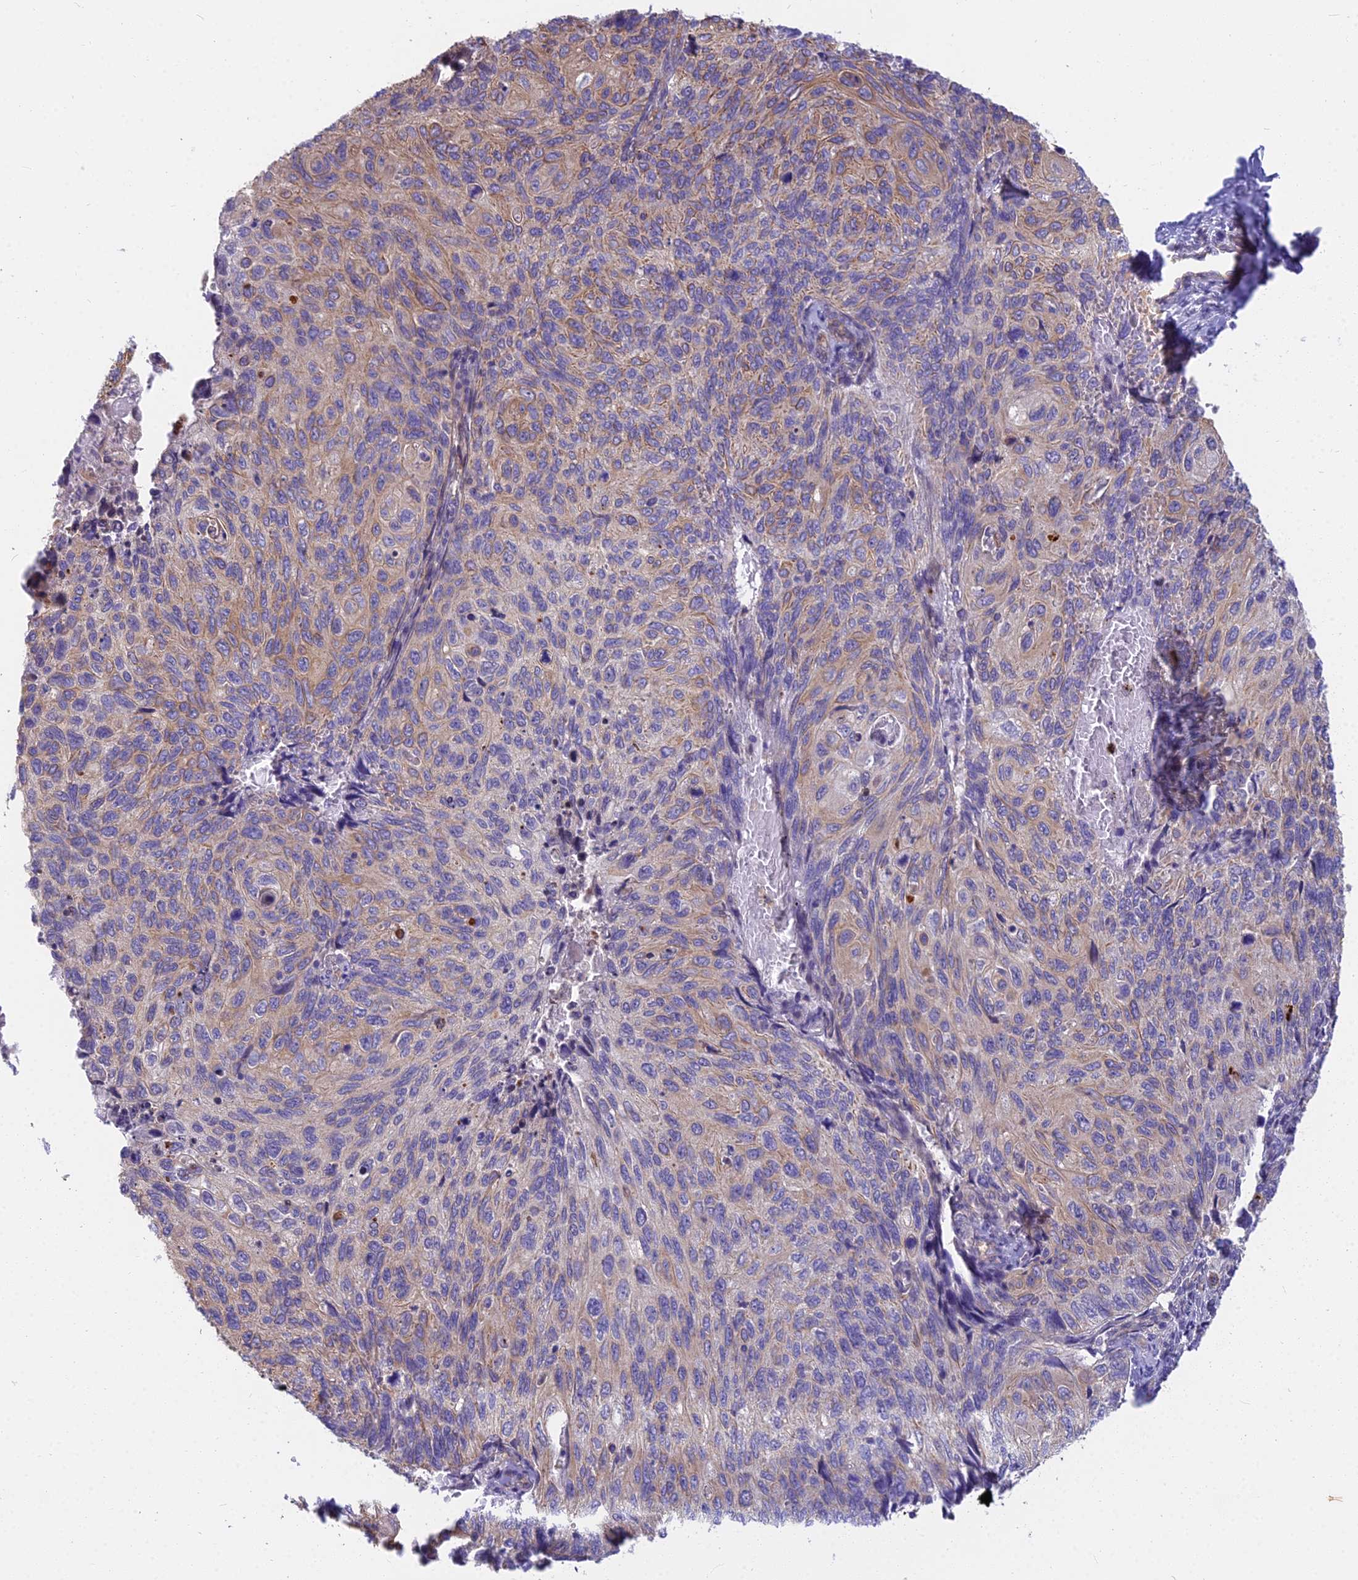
{"staining": {"intensity": "moderate", "quantity": "25%-75%", "location": "cytoplasmic/membranous"}, "tissue": "cervical cancer", "cell_type": "Tumor cells", "image_type": "cancer", "snomed": [{"axis": "morphology", "description": "Squamous cell carcinoma, NOS"}, {"axis": "topography", "description": "Cervix"}], "caption": "A brown stain shows moderate cytoplasmic/membranous staining of a protein in cervical squamous cell carcinoma tumor cells.", "gene": "HLA-DOA", "patient": {"sex": "female", "age": 70}}